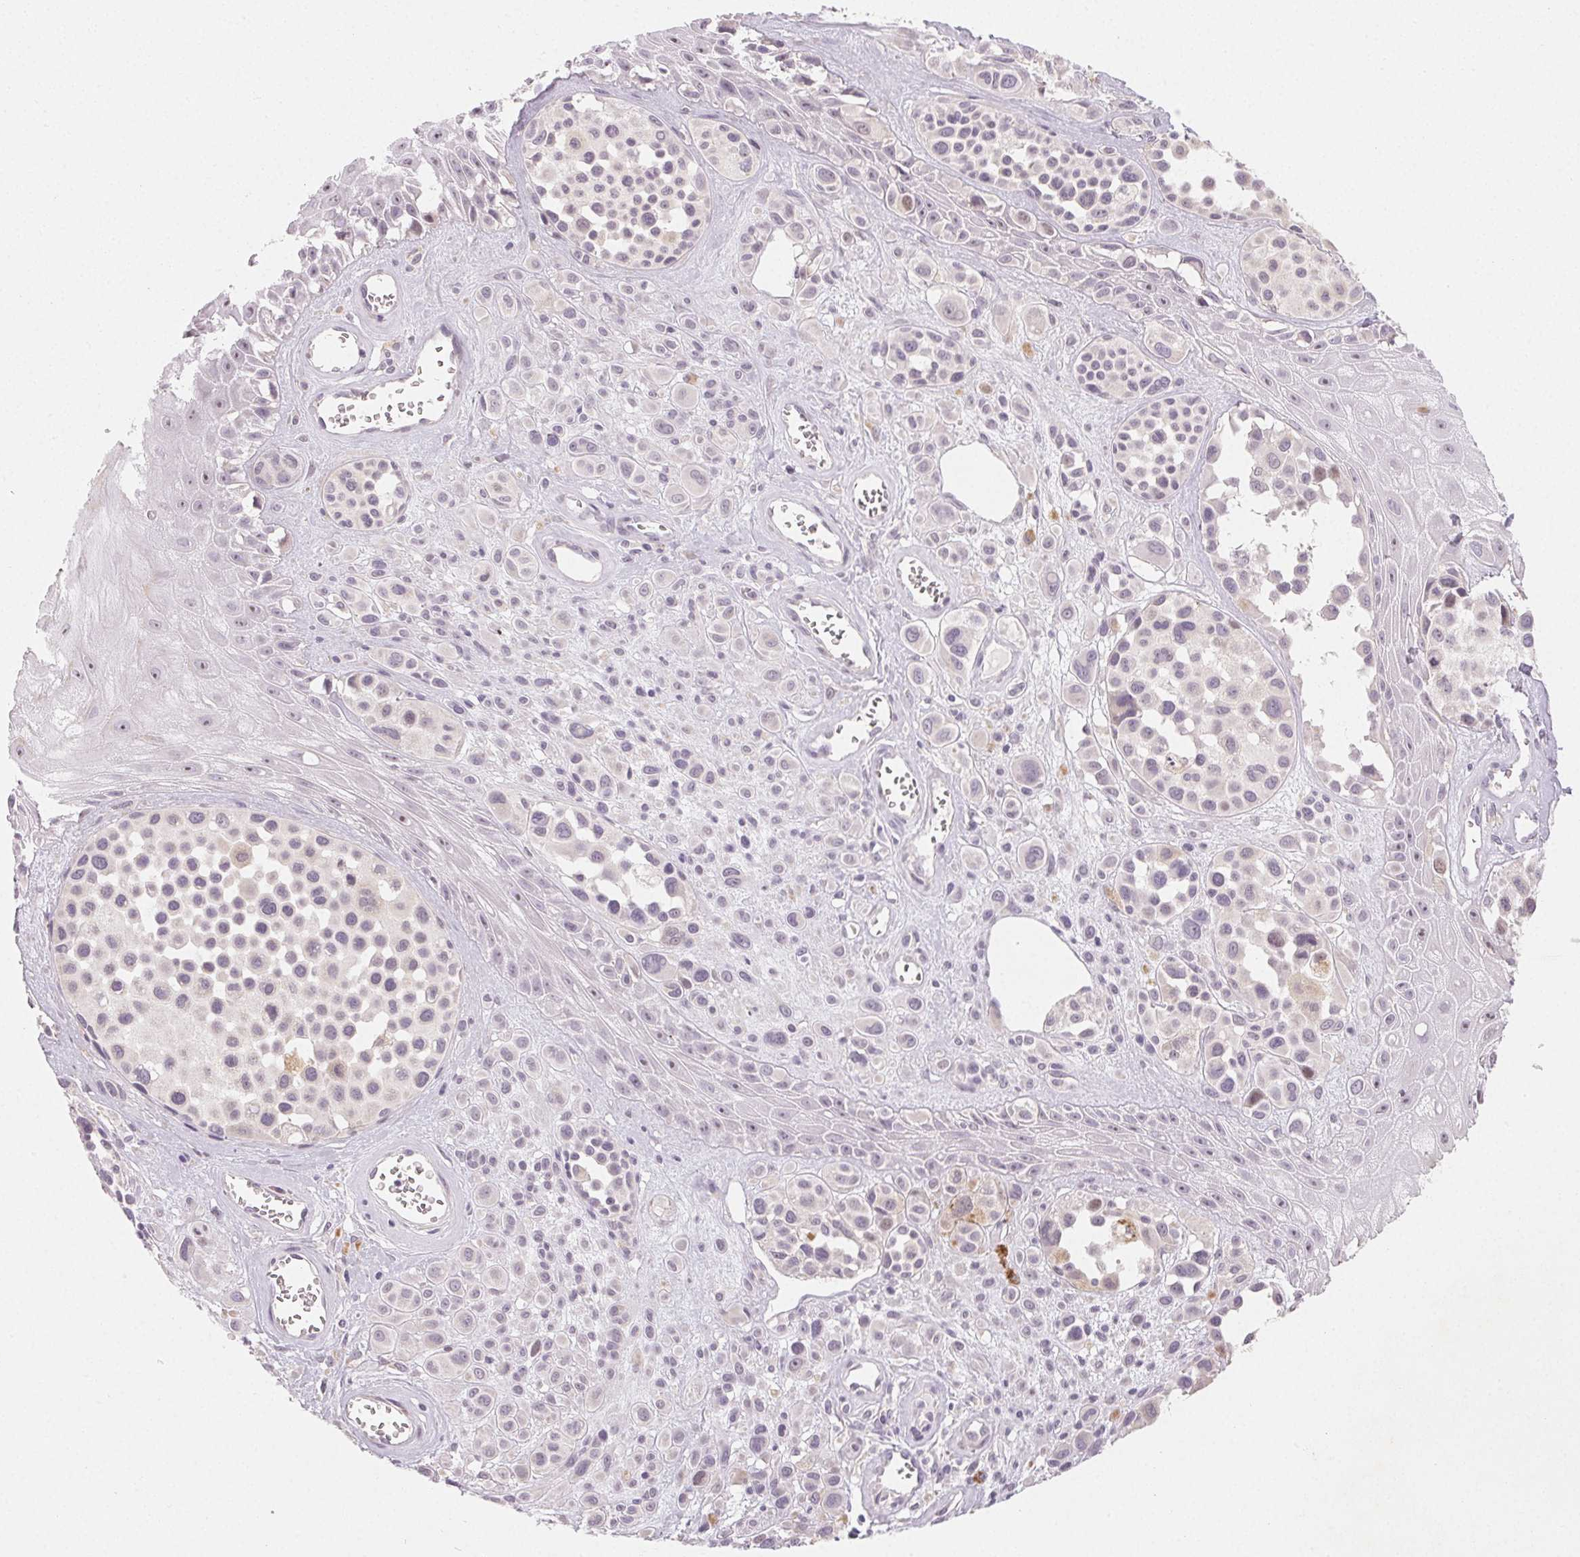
{"staining": {"intensity": "negative", "quantity": "none", "location": "none"}, "tissue": "melanoma", "cell_type": "Tumor cells", "image_type": "cancer", "snomed": [{"axis": "morphology", "description": "Malignant melanoma, NOS"}, {"axis": "topography", "description": "Skin"}], "caption": "High power microscopy photomicrograph of an immunohistochemistry (IHC) image of melanoma, revealing no significant staining in tumor cells.", "gene": "MYBL1", "patient": {"sex": "male", "age": 77}}